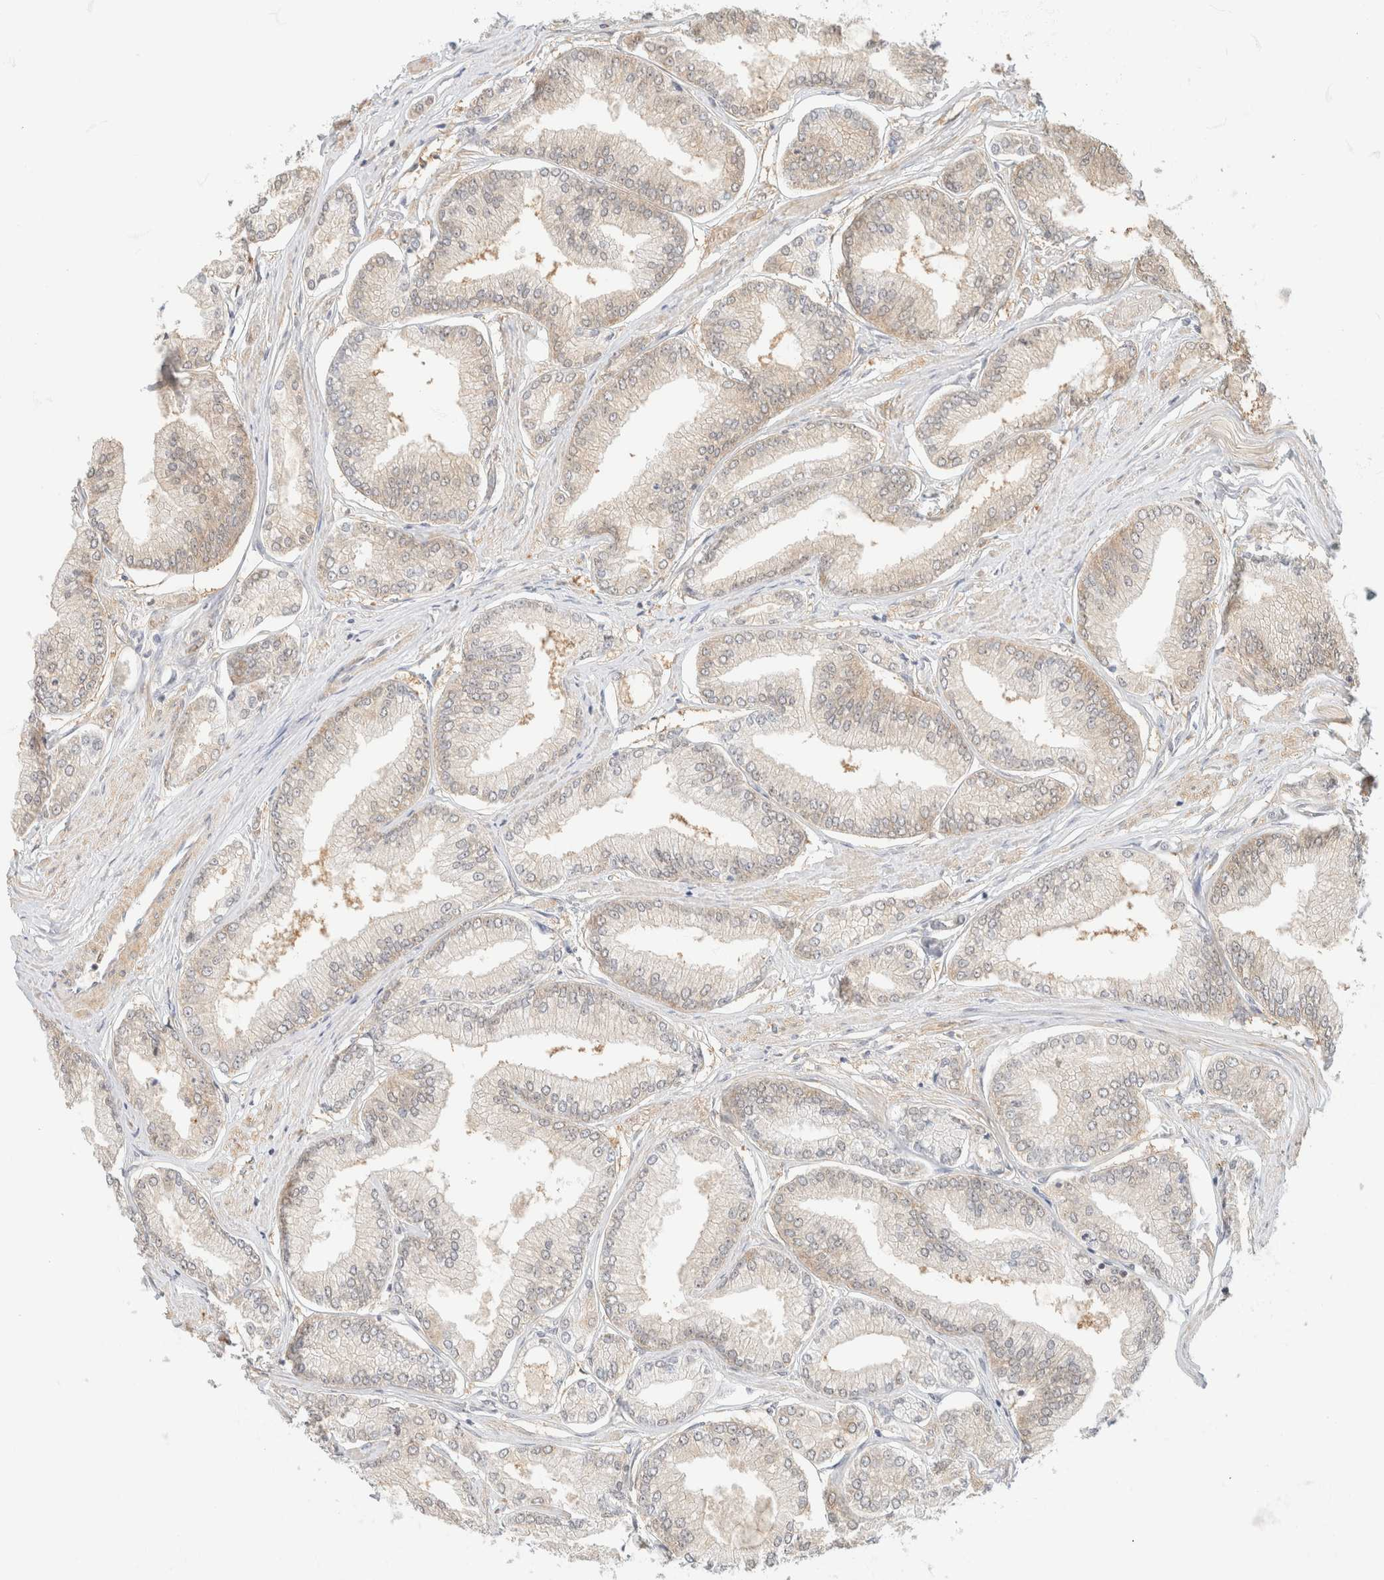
{"staining": {"intensity": "weak", "quantity": "<25%", "location": "cytoplasmic/membranous"}, "tissue": "prostate cancer", "cell_type": "Tumor cells", "image_type": "cancer", "snomed": [{"axis": "morphology", "description": "Adenocarcinoma, Low grade"}, {"axis": "topography", "description": "Prostate"}], "caption": "Tumor cells show no significant protein staining in prostate cancer (low-grade adenocarcinoma).", "gene": "GPI", "patient": {"sex": "male", "age": 52}}